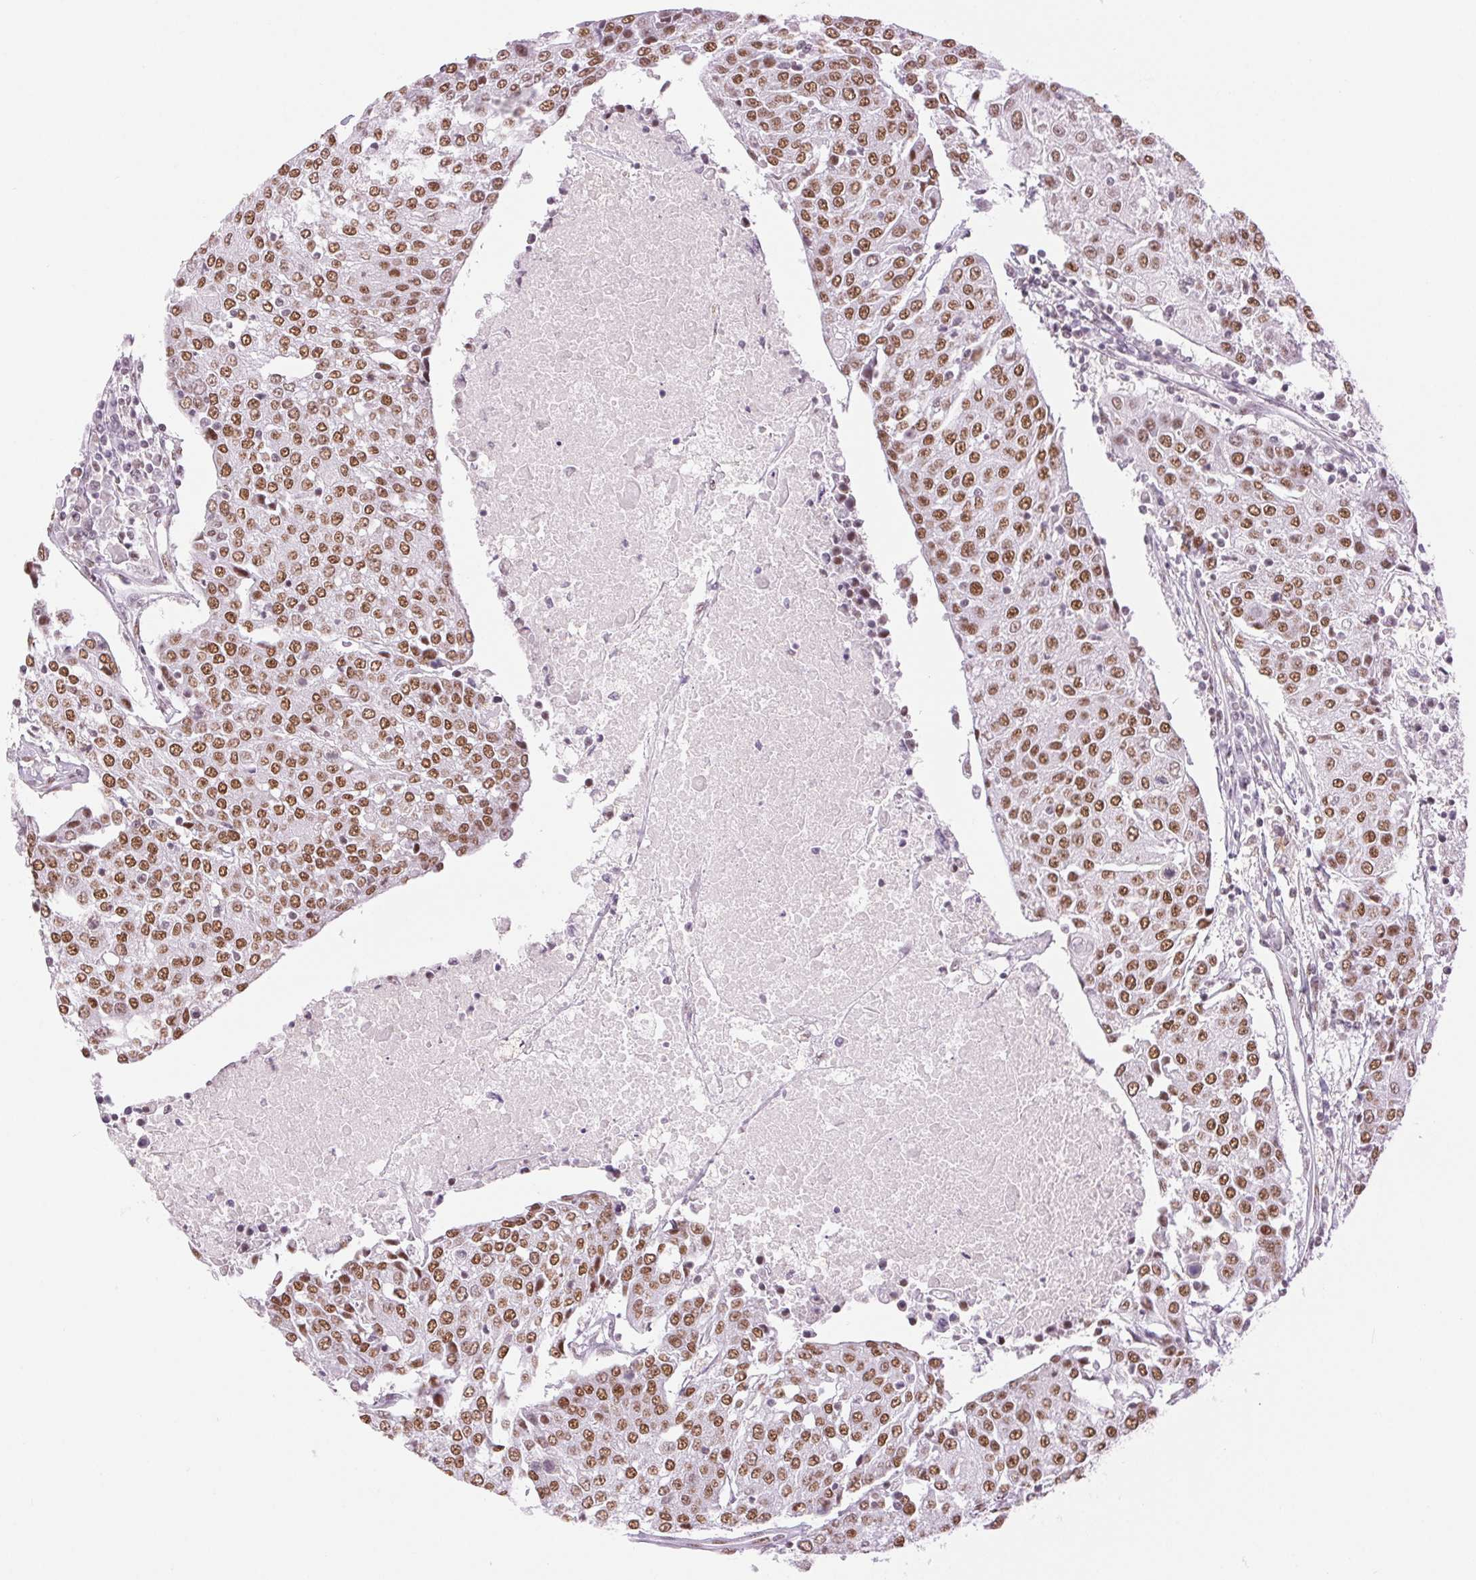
{"staining": {"intensity": "moderate", "quantity": ">75%", "location": "nuclear"}, "tissue": "urothelial cancer", "cell_type": "Tumor cells", "image_type": "cancer", "snomed": [{"axis": "morphology", "description": "Urothelial carcinoma, High grade"}, {"axis": "topography", "description": "Urinary bladder"}], "caption": "A brown stain shows moderate nuclear staining of a protein in urothelial carcinoma (high-grade) tumor cells.", "gene": "ZFR2", "patient": {"sex": "female", "age": 85}}